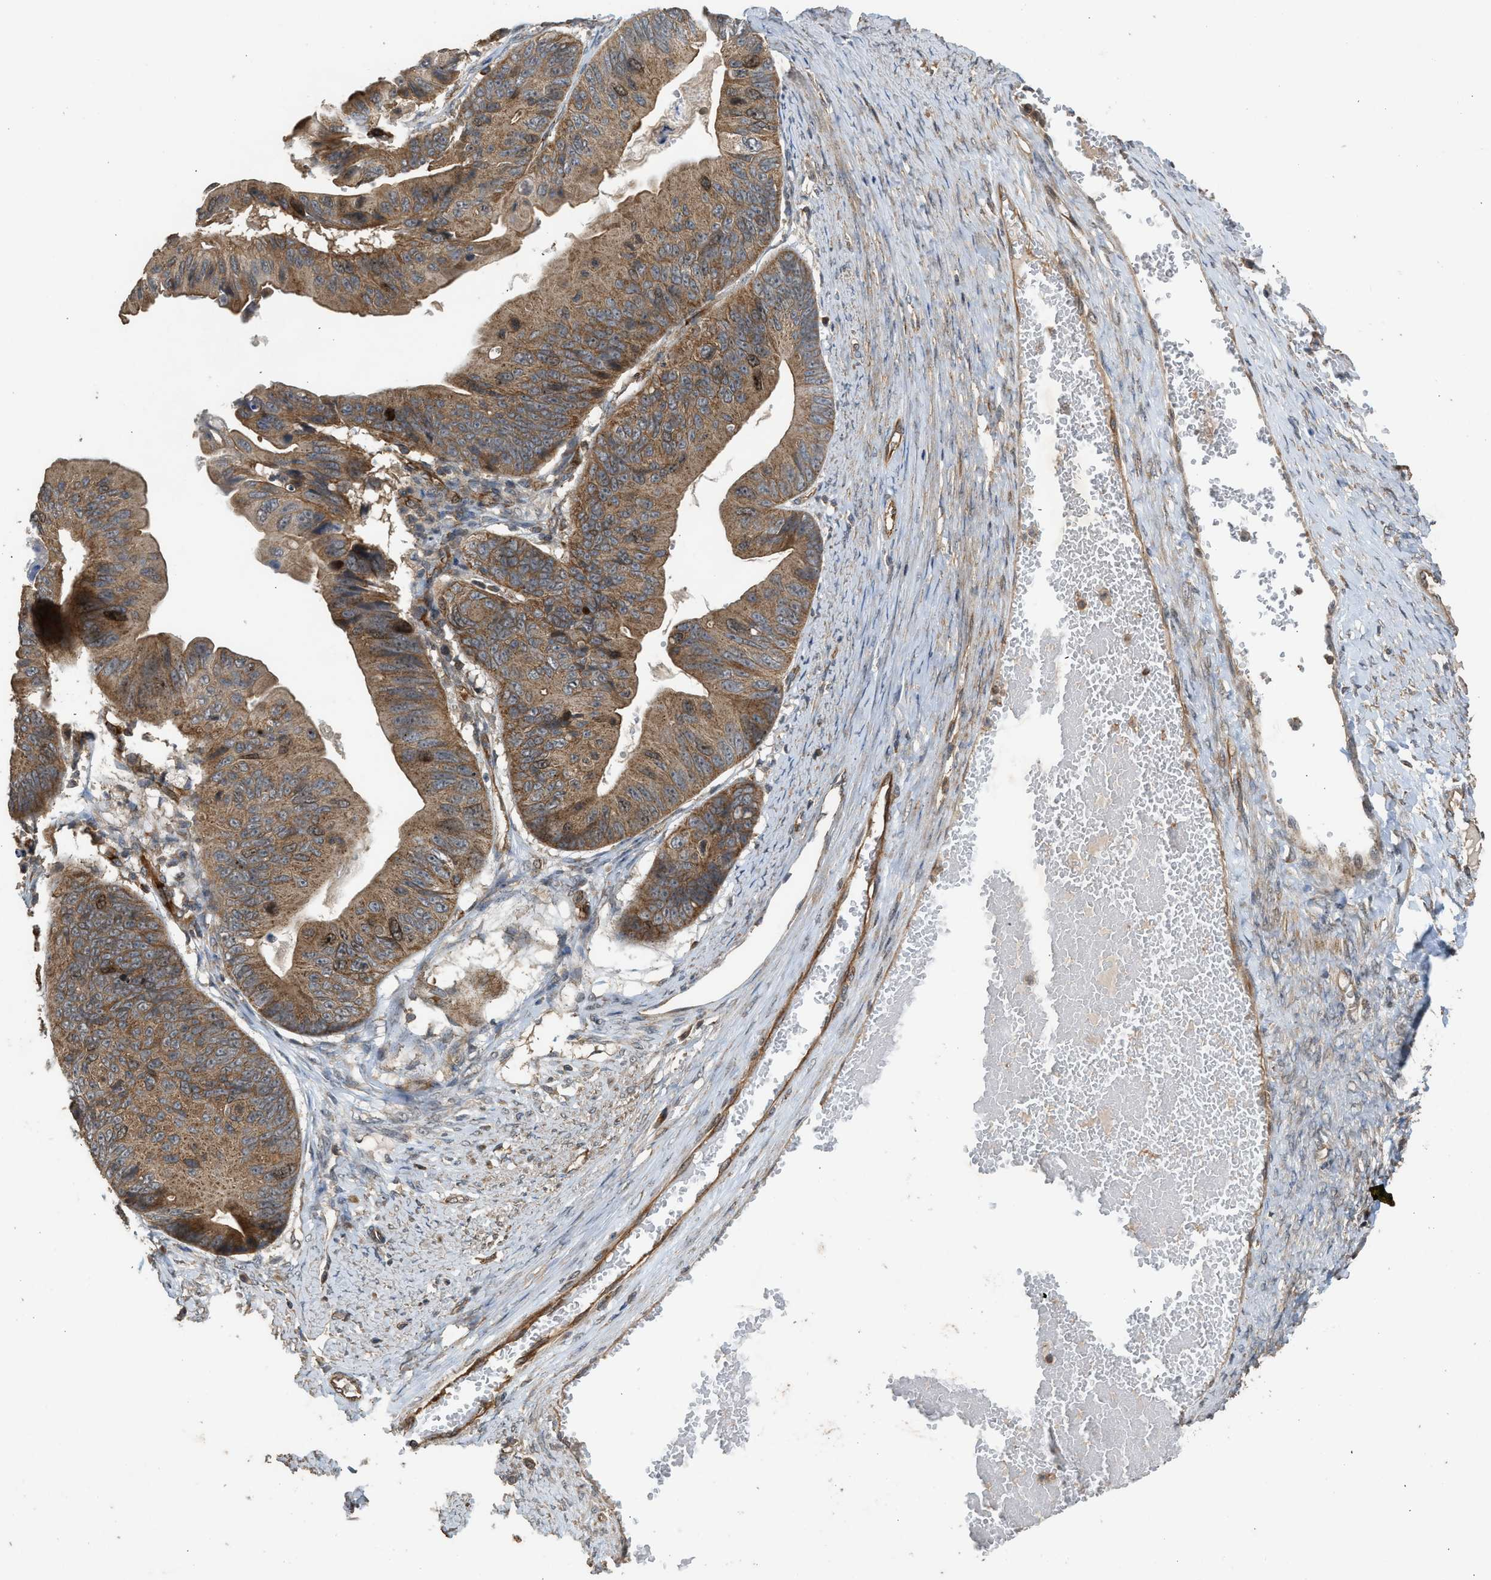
{"staining": {"intensity": "moderate", "quantity": ">75%", "location": "cytoplasmic/membranous"}, "tissue": "ovarian cancer", "cell_type": "Tumor cells", "image_type": "cancer", "snomed": [{"axis": "morphology", "description": "Cystadenocarcinoma, mucinous, NOS"}, {"axis": "topography", "description": "Ovary"}], "caption": "Immunohistochemical staining of mucinous cystadenocarcinoma (ovarian) reveals moderate cytoplasmic/membranous protein expression in about >75% of tumor cells. (Stains: DAB in brown, nuclei in blue, Microscopy: brightfield microscopy at high magnification).", "gene": "HIP1R", "patient": {"sex": "female", "age": 61}}